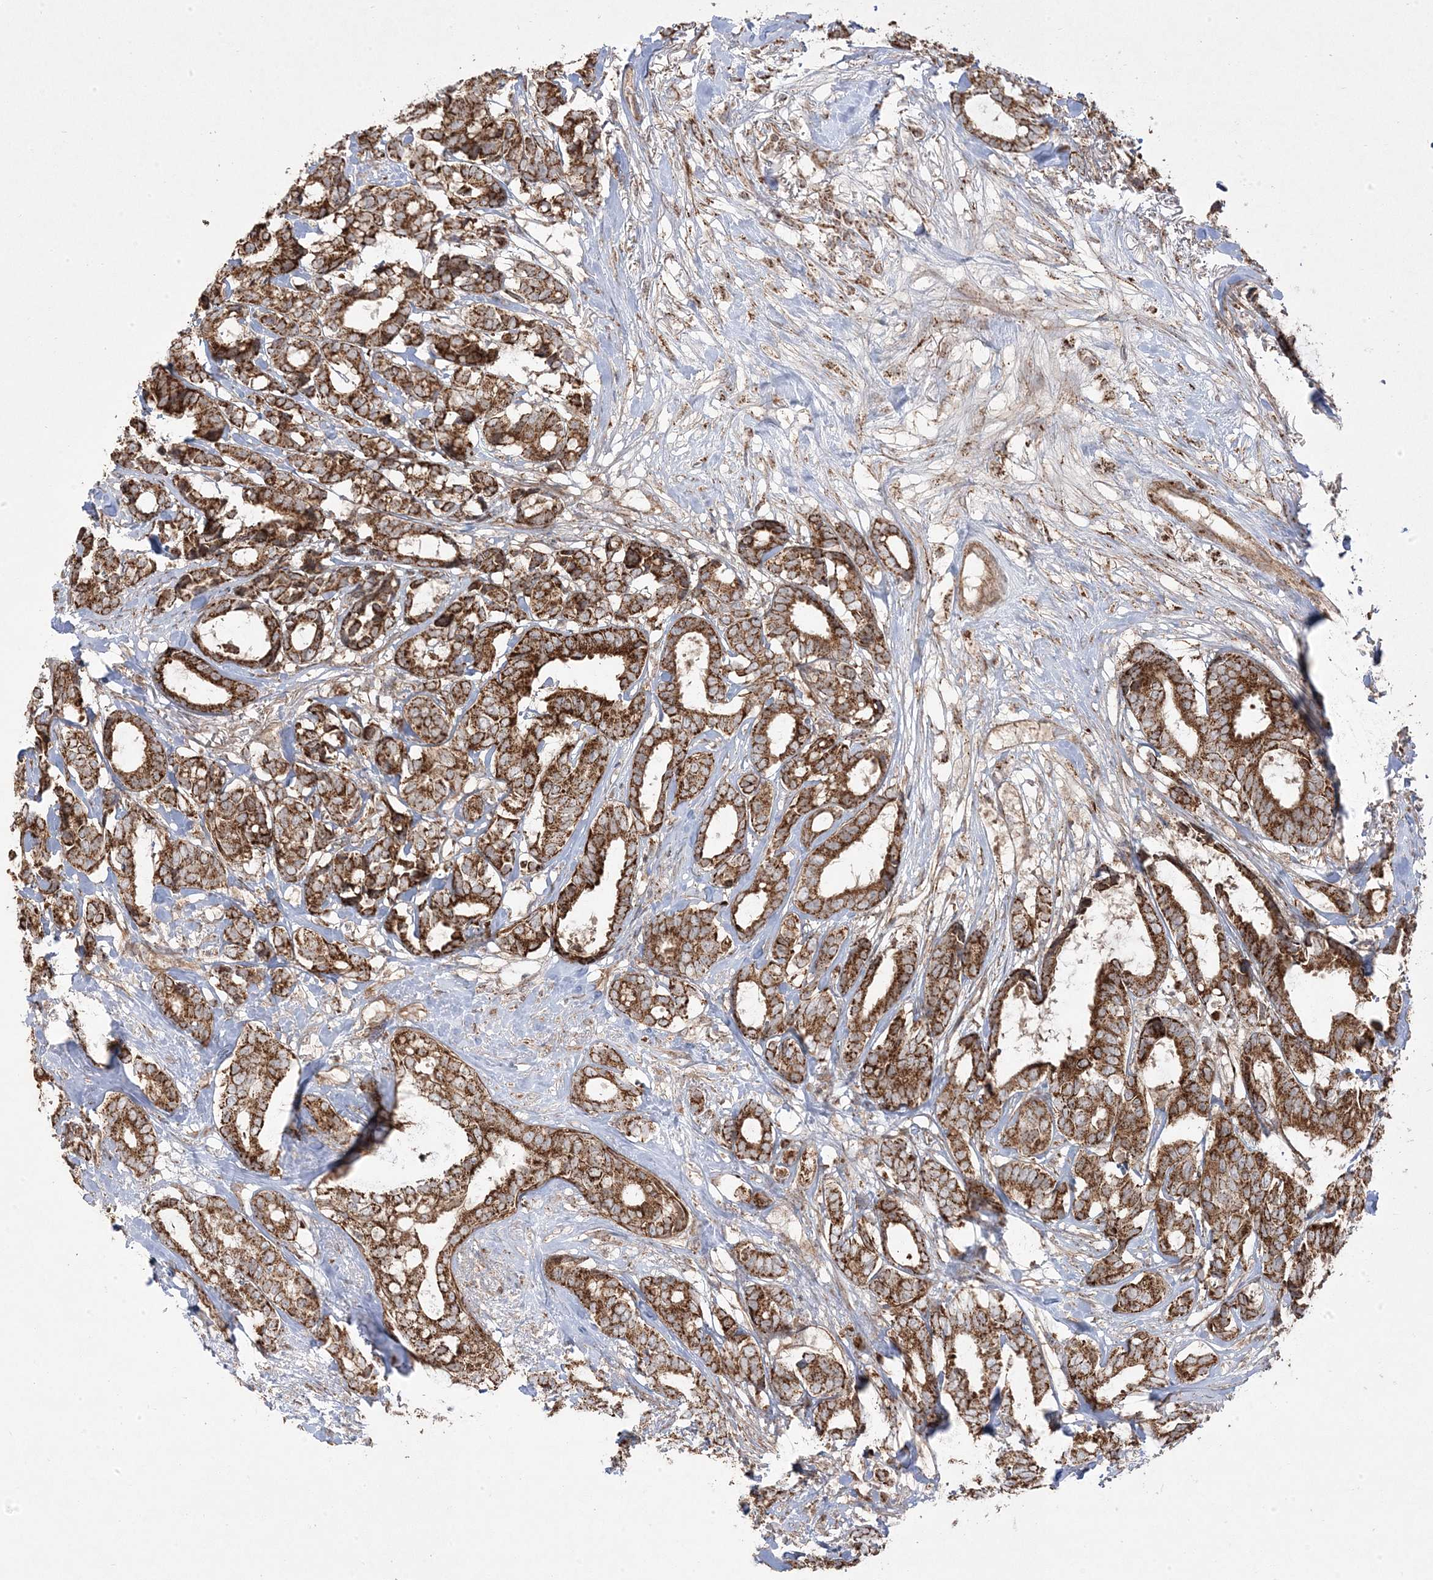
{"staining": {"intensity": "strong", "quantity": ">75%", "location": "cytoplasmic/membranous"}, "tissue": "breast cancer", "cell_type": "Tumor cells", "image_type": "cancer", "snomed": [{"axis": "morphology", "description": "Duct carcinoma"}, {"axis": "topography", "description": "Breast"}], "caption": "Breast invasive ductal carcinoma stained with DAB (3,3'-diaminobenzidine) immunohistochemistry (IHC) demonstrates high levels of strong cytoplasmic/membranous positivity in approximately >75% of tumor cells. (DAB IHC, brown staining for protein, blue staining for nuclei).", "gene": "CLUAP1", "patient": {"sex": "female", "age": 87}}